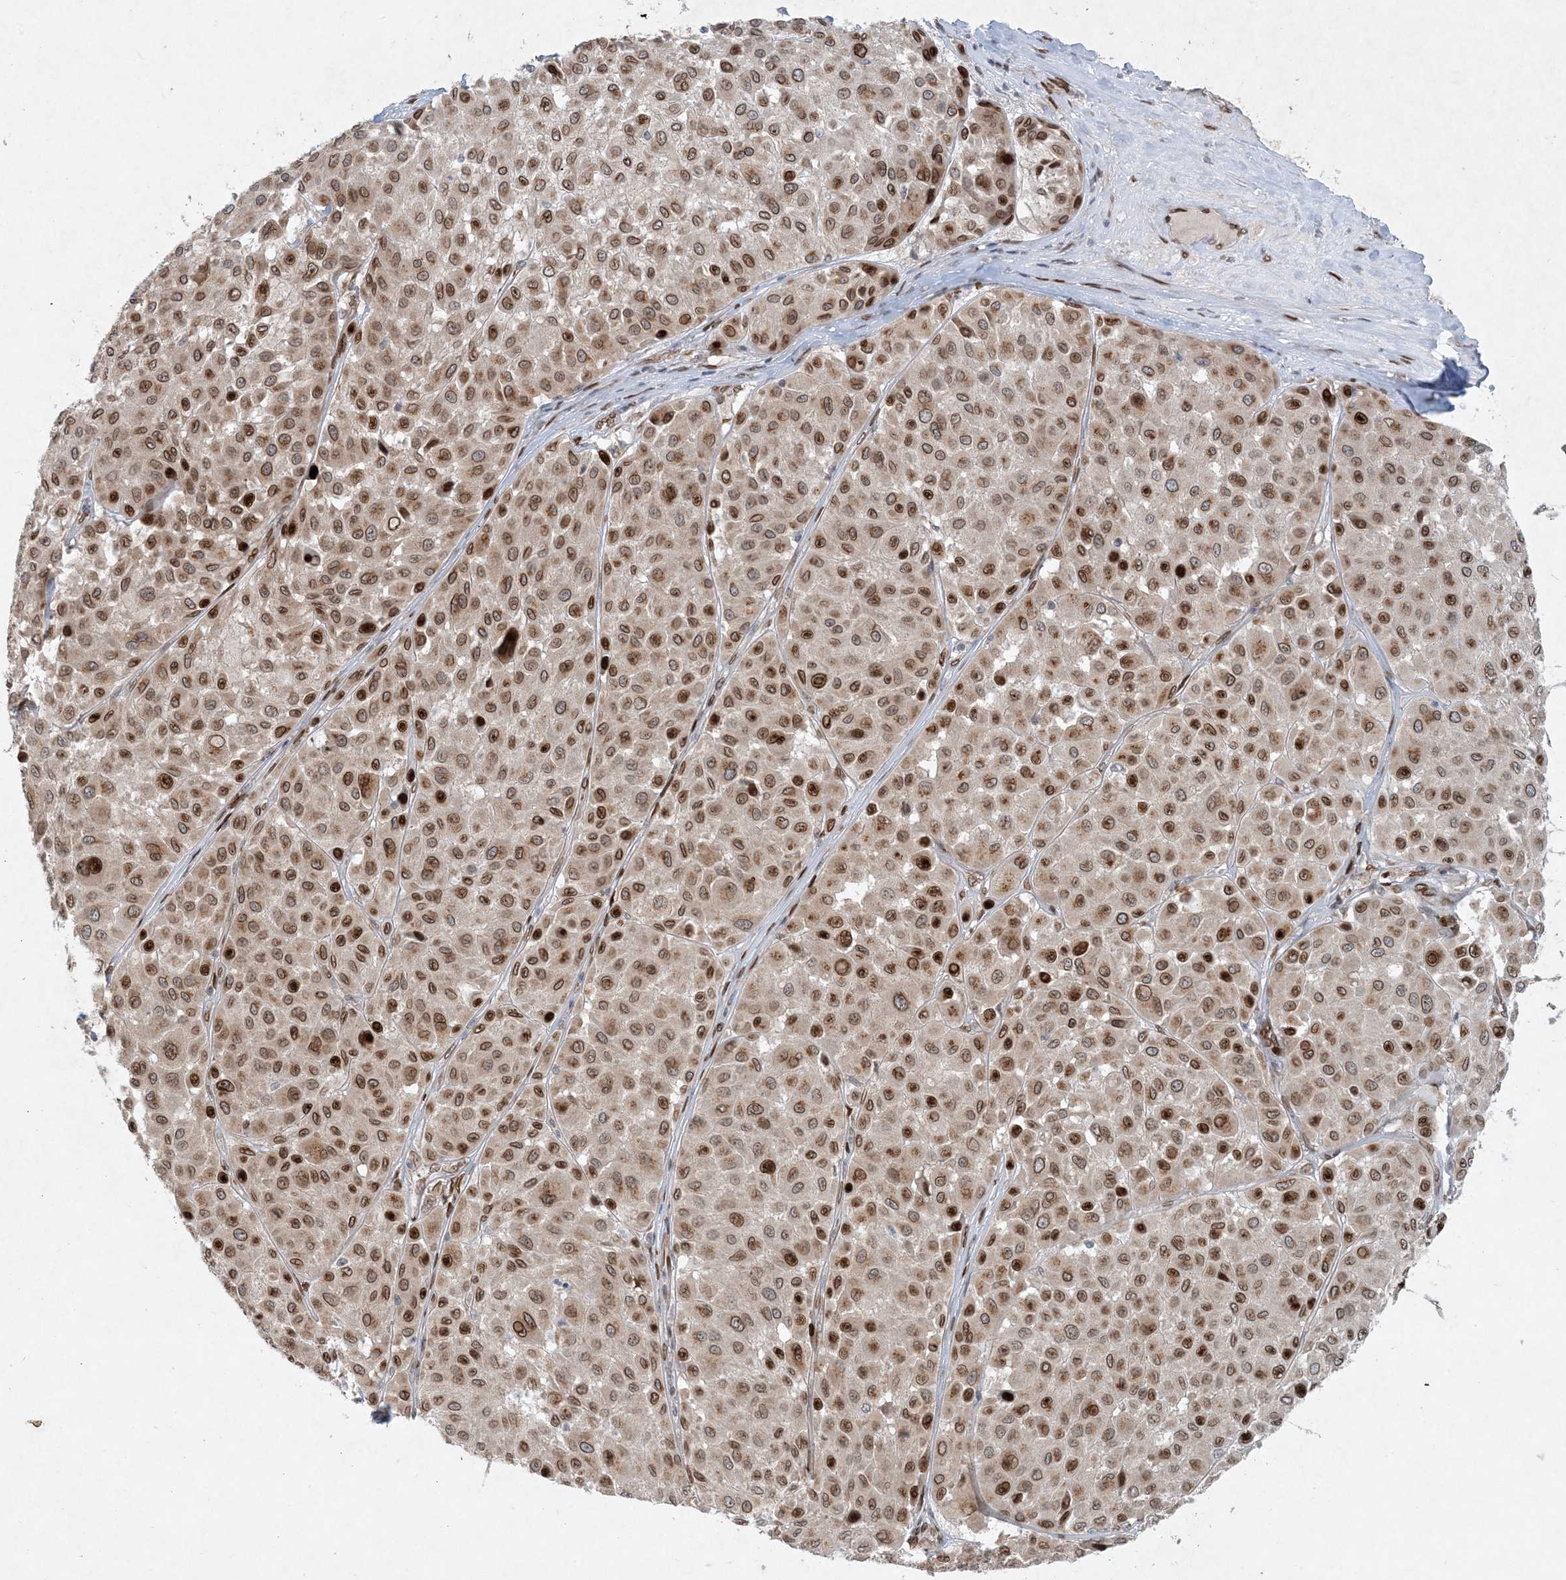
{"staining": {"intensity": "strong", "quantity": "25%-75%", "location": "cytoplasmic/membranous,nuclear"}, "tissue": "melanoma", "cell_type": "Tumor cells", "image_type": "cancer", "snomed": [{"axis": "morphology", "description": "Malignant melanoma, Metastatic site"}, {"axis": "topography", "description": "Soft tissue"}], "caption": "Strong cytoplasmic/membranous and nuclear positivity is appreciated in about 25%-75% of tumor cells in melanoma.", "gene": "SLC35A2", "patient": {"sex": "male", "age": 41}}